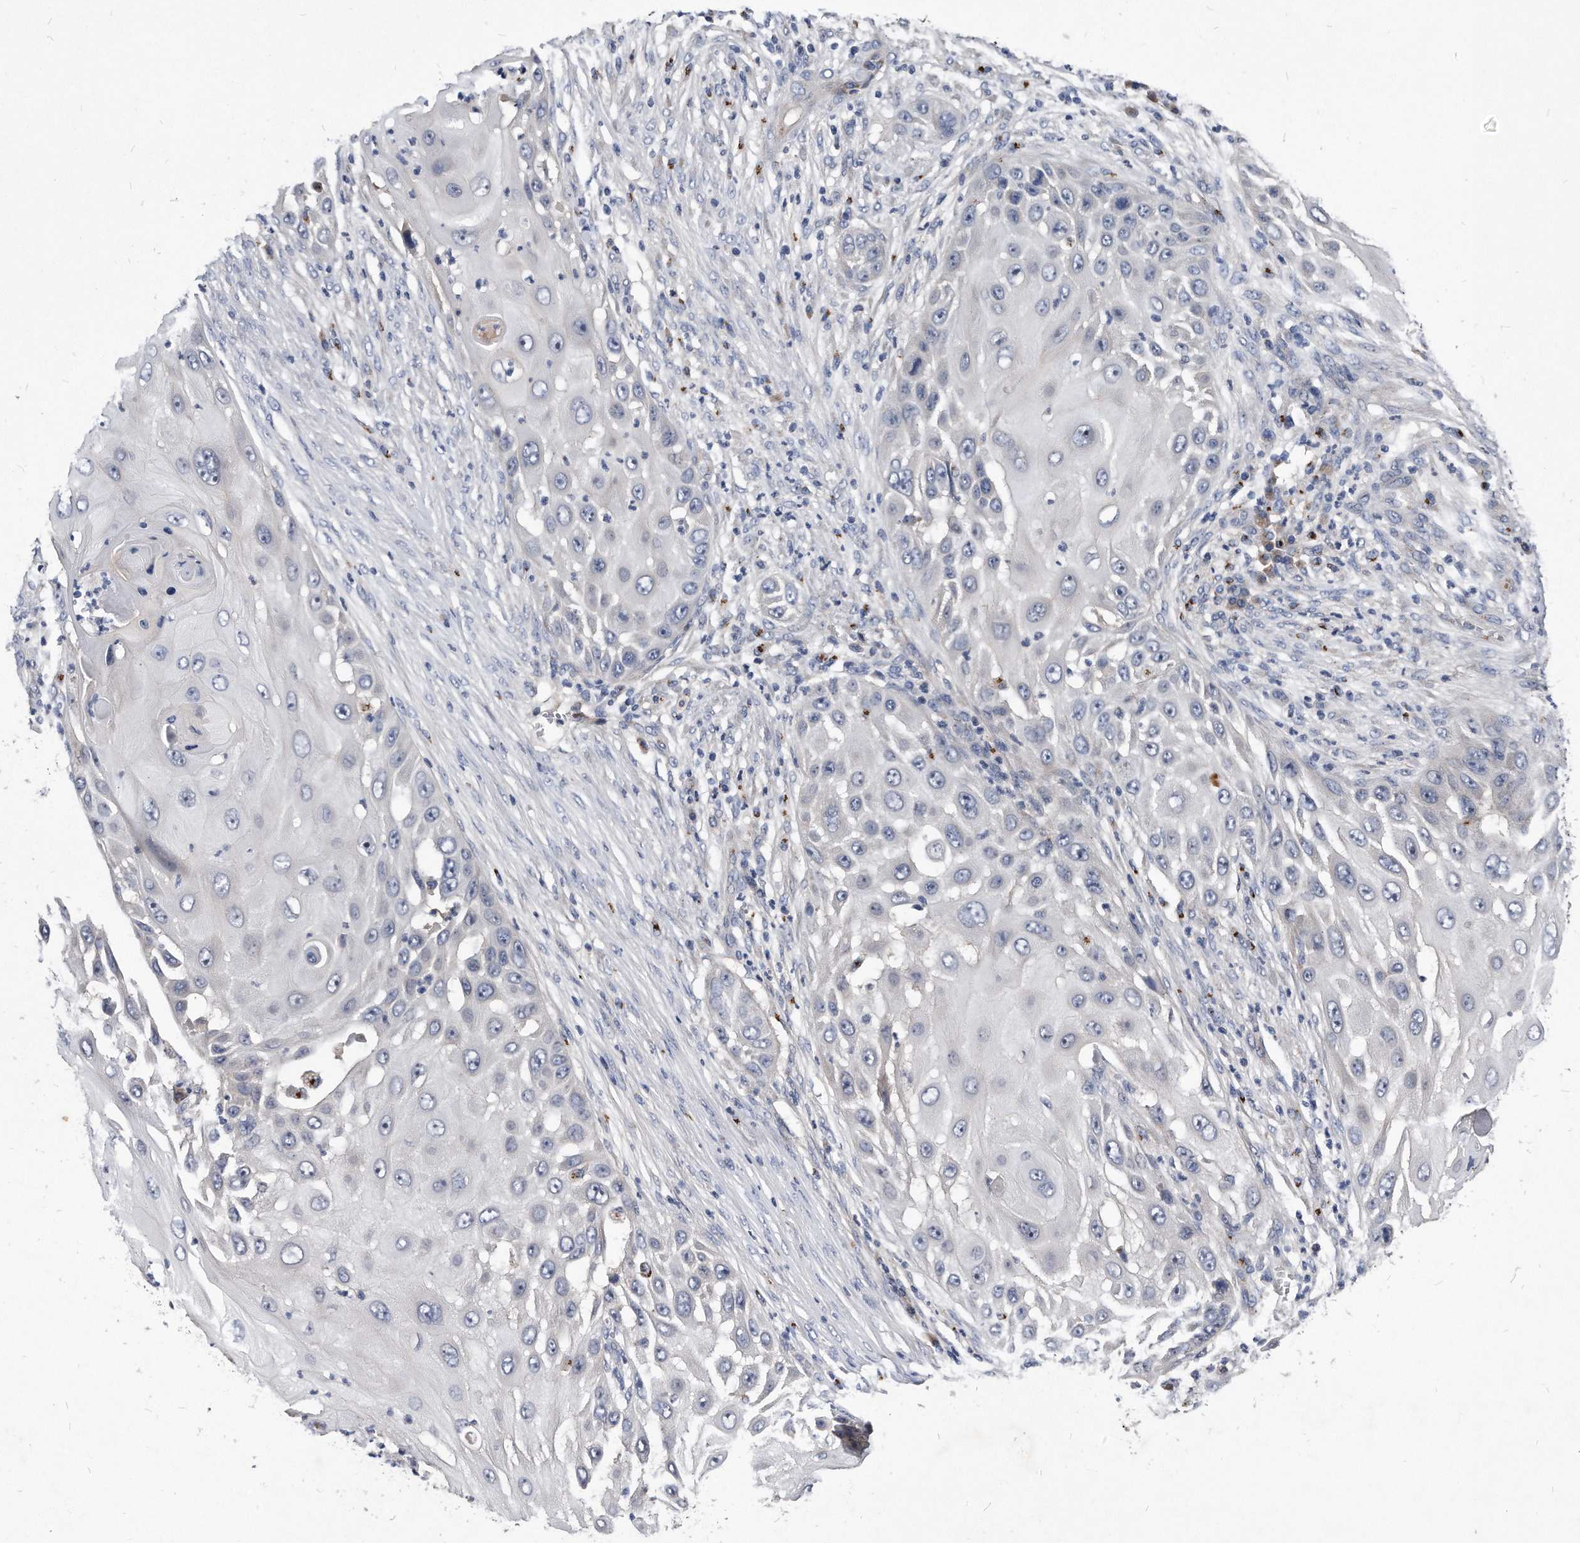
{"staining": {"intensity": "negative", "quantity": "none", "location": "none"}, "tissue": "skin cancer", "cell_type": "Tumor cells", "image_type": "cancer", "snomed": [{"axis": "morphology", "description": "Squamous cell carcinoma, NOS"}, {"axis": "topography", "description": "Skin"}], "caption": "IHC histopathology image of skin cancer stained for a protein (brown), which exhibits no staining in tumor cells. The staining was performed using DAB to visualize the protein expression in brown, while the nuclei were stained in blue with hematoxylin (Magnification: 20x).", "gene": "MGAT4A", "patient": {"sex": "female", "age": 44}}